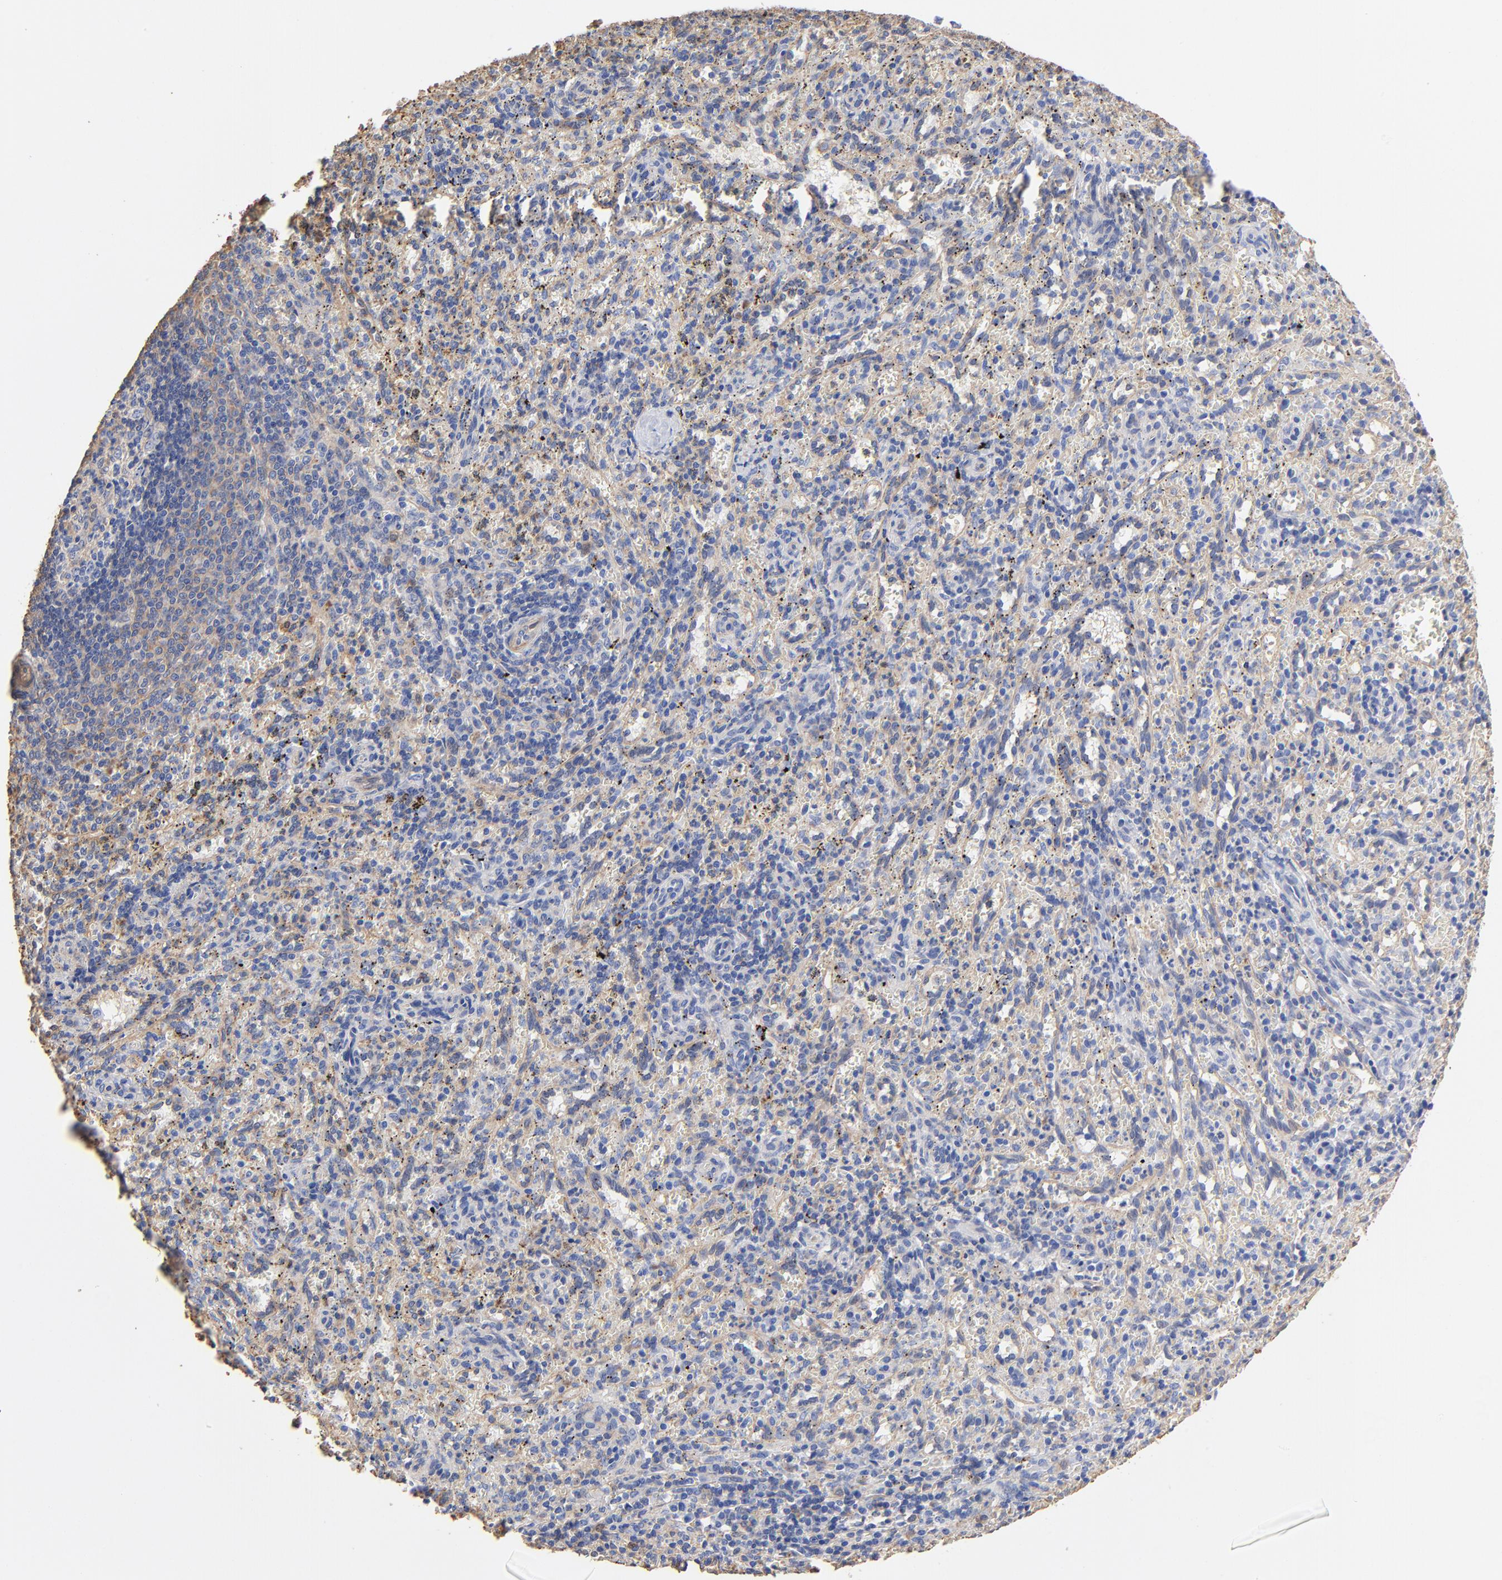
{"staining": {"intensity": "negative", "quantity": "none", "location": "none"}, "tissue": "spleen", "cell_type": "Cells in red pulp", "image_type": "normal", "snomed": [{"axis": "morphology", "description": "Normal tissue, NOS"}, {"axis": "topography", "description": "Spleen"}], "caption": "Immunohistochemical staining of normal spleen displays no significant positivity in cells in red pulp.", "gene": "TAGLN2", "patient": {"sex": "female", "age": 10}}